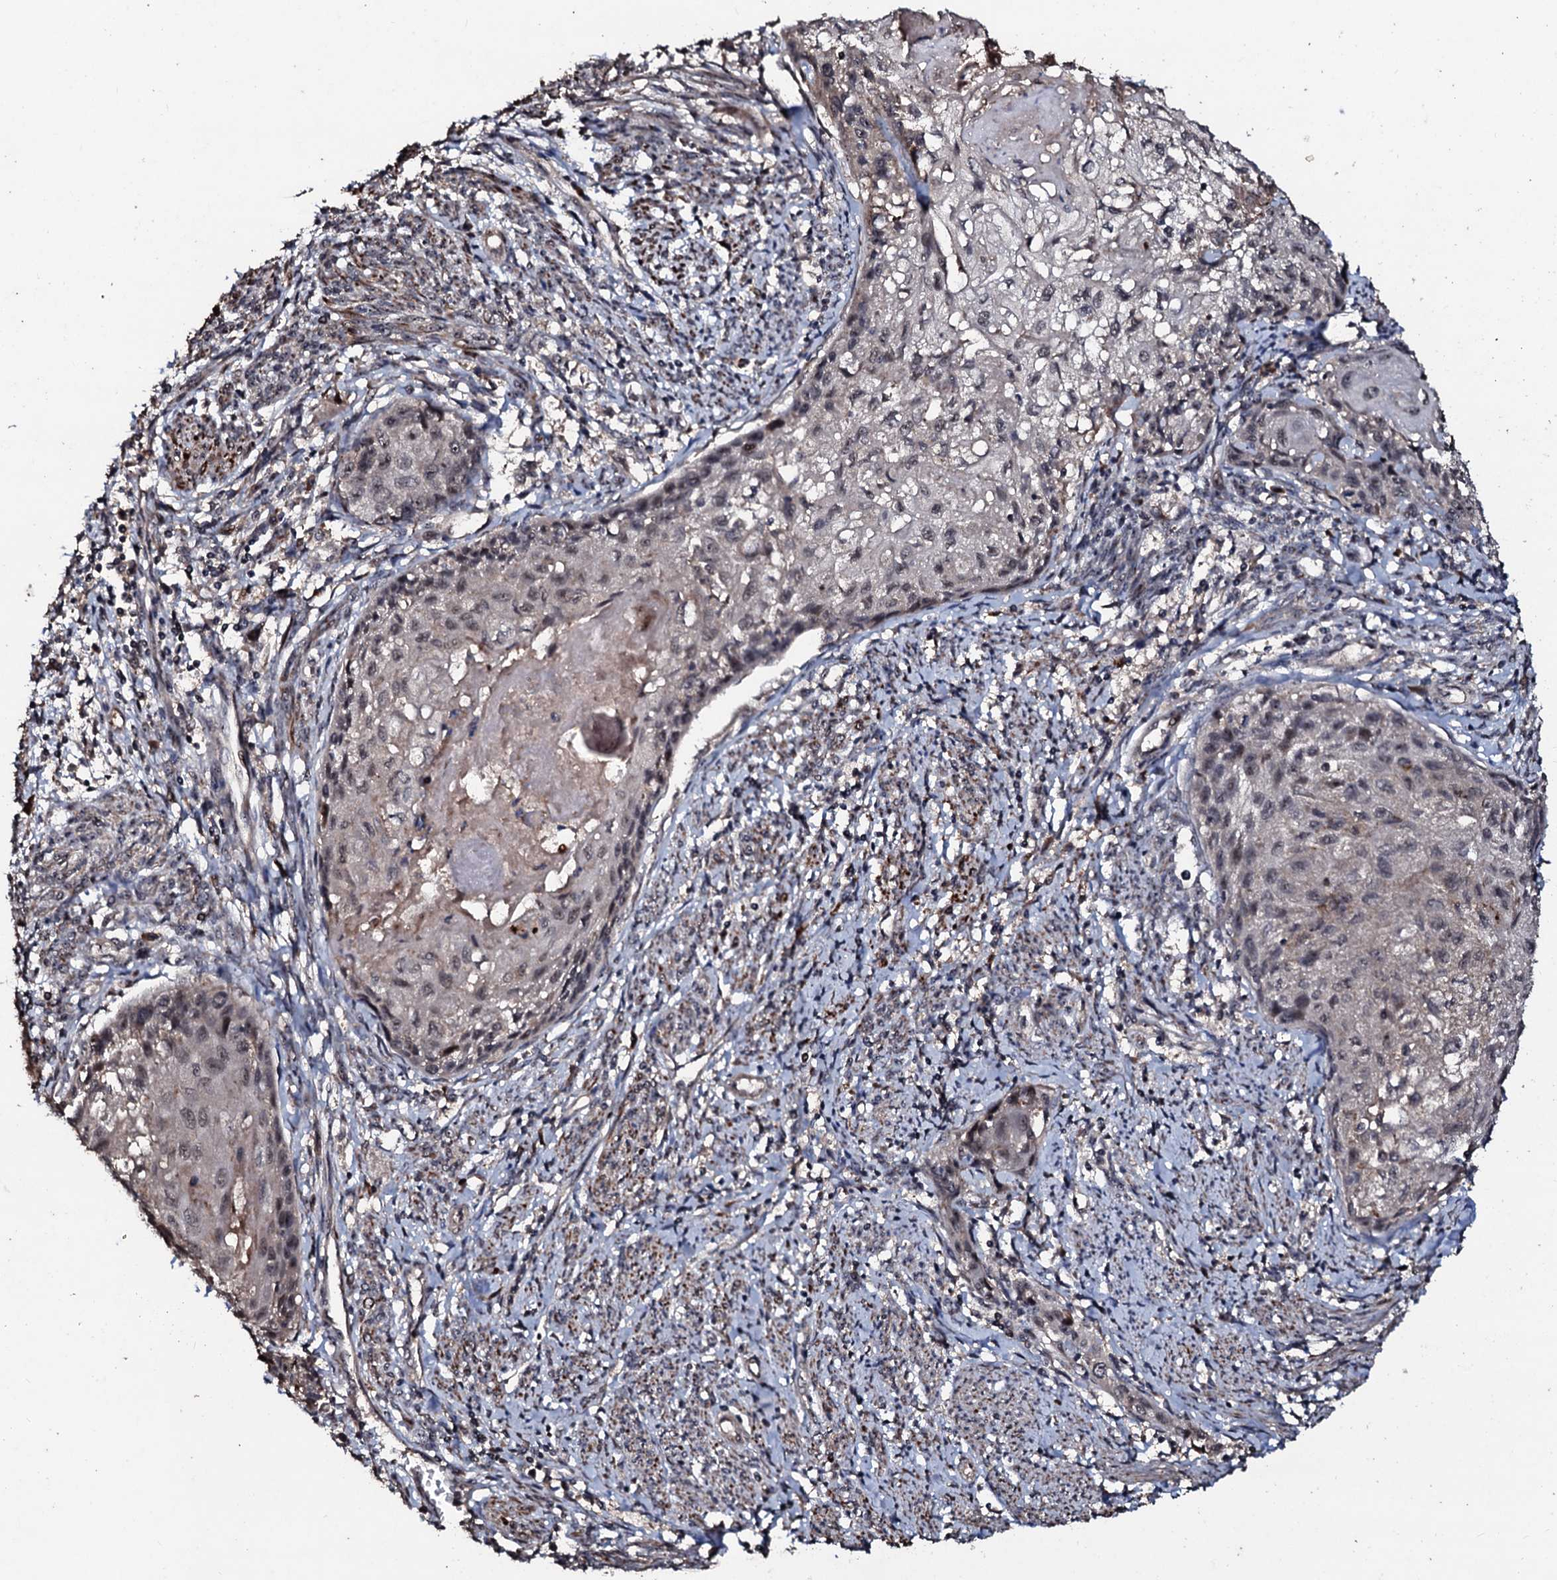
{"staining": {"intensity": "negative", "quantity": "none", "location": "none"}, "tissue": "cervical cancer", "cell_type": "Tumor cells", "image_type": "cancer", "snomed": [{"axis": "morphology", "description": "Squamous cell carcinoma, NOS"}, {"axis": "topography", "description": "Cervix"}], "caption": "Immunohistochemistry micrograph of neoplastic tissue: human squamous cell carcinoma (cervical) stained with DAB (3,3'-diaminobenzidine) reveals no significant protein positivity in tumor cells.", "gene": "SUPT7L", "patient": {"sex": "female", "age": 67}}